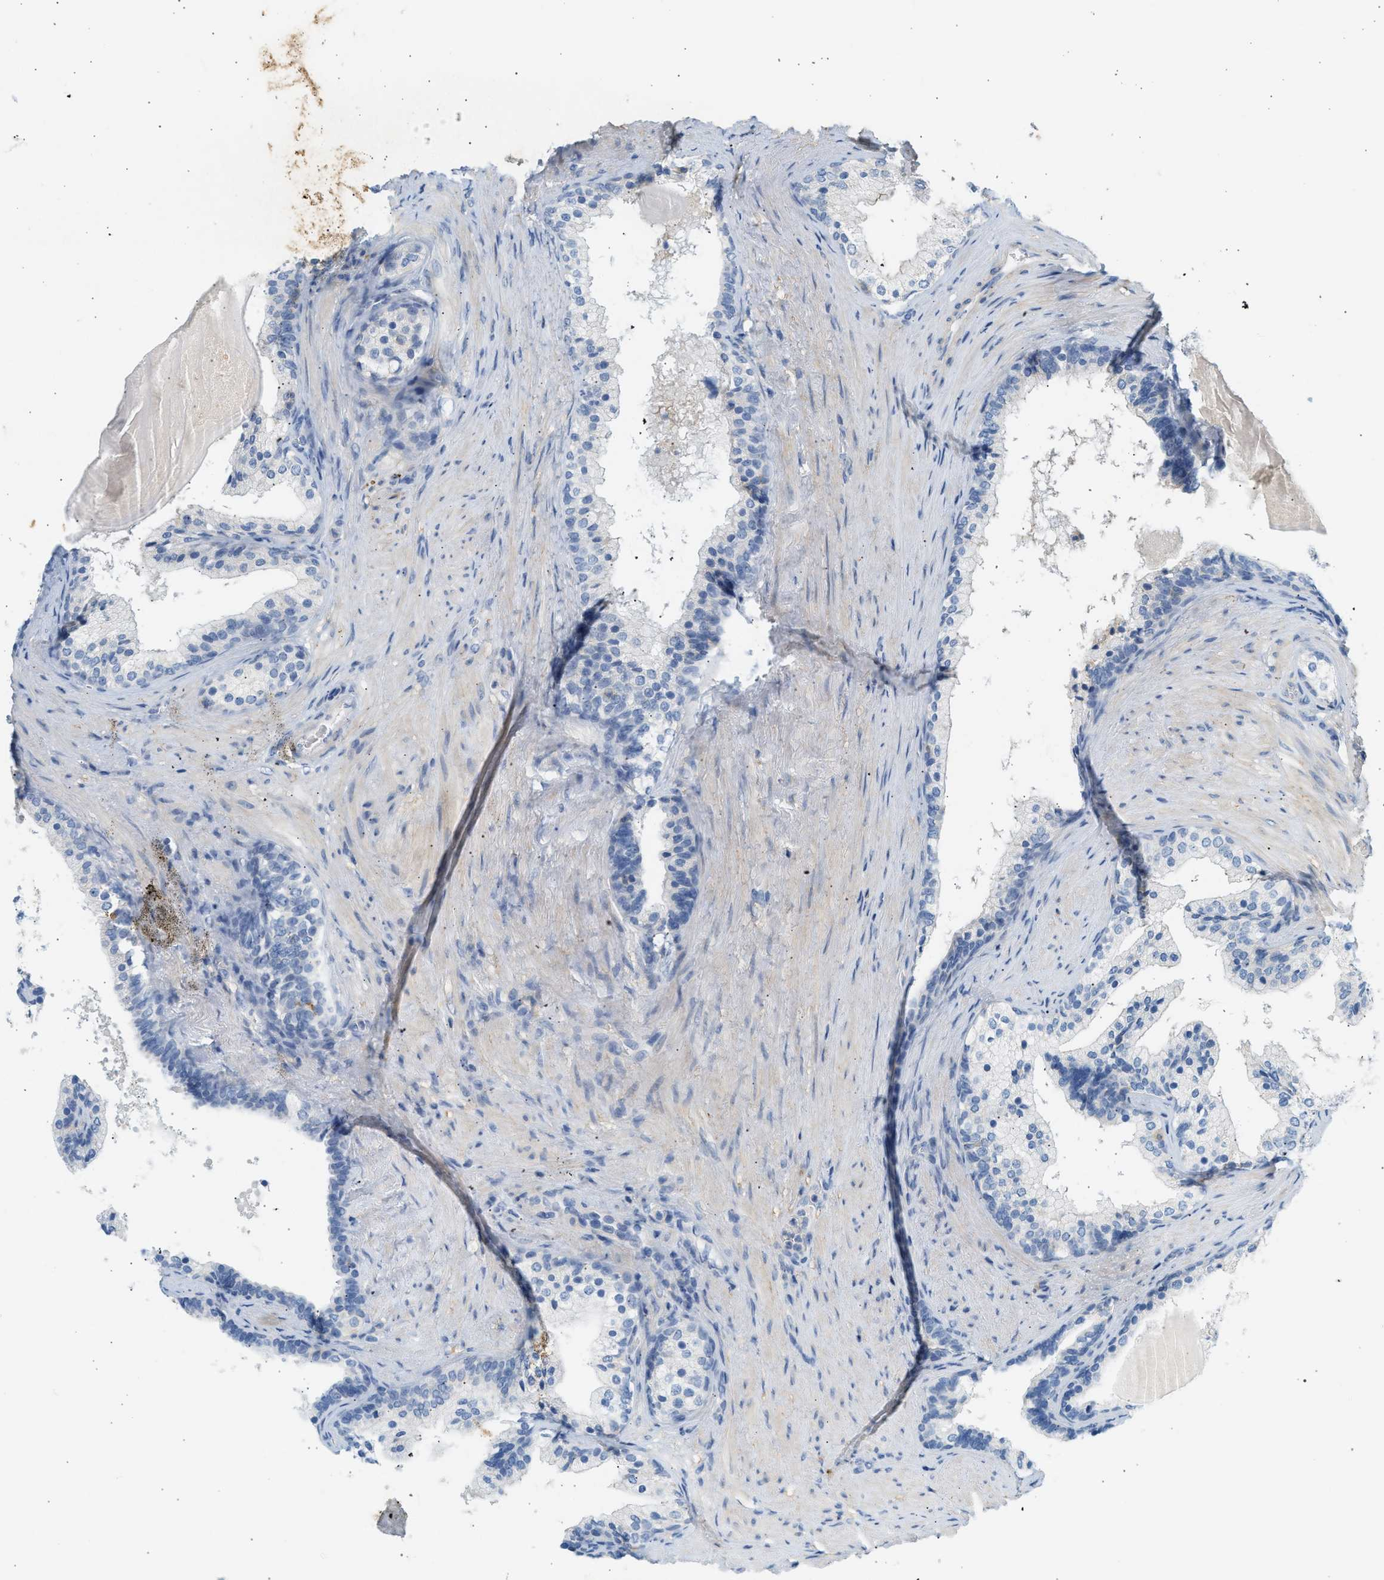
{"staining": {"intensity": "negative", "quantity": "none", "location": "none"}, "tissue": "prostate cancer", "cell_type": "Tumor cells", "image_type": "cancer", "snomed": [{"axis": "morphology", "description": "Adenocarcinoma, Low grade"}, {"axis": "topography", "description": "Prostate"}], "caption": "Tumor cells show no significant expression in prostate cancer.", "gene": "BVES", "patient": {"sex": "male", "age": 69}}